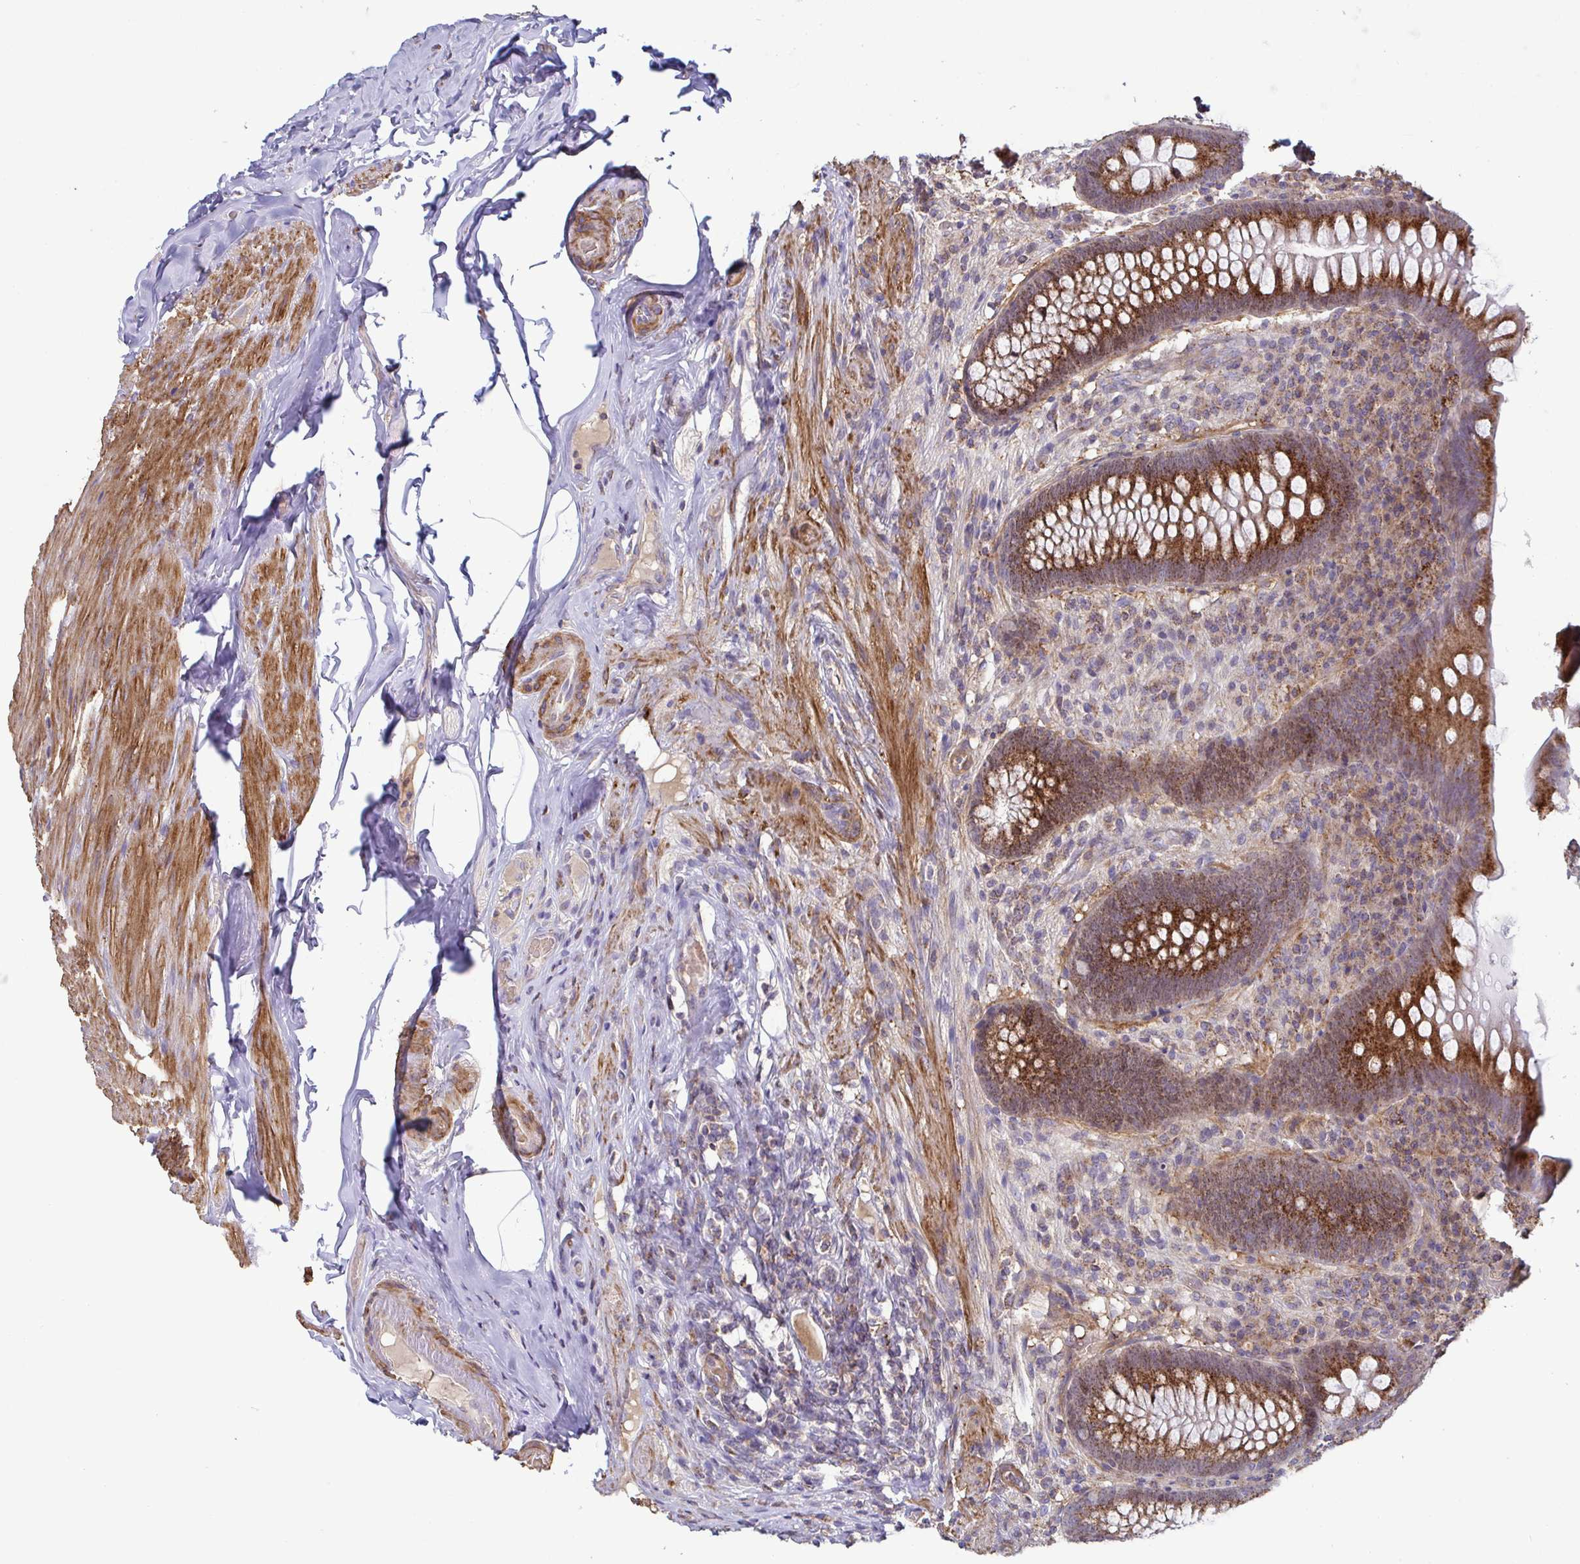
{"staining": {"intensity": "strong", "quantity": ">75%", "location": "cytoplasmic/membranous"}, "tissue": "appendix", "cell_type": "Glandular cells", "image_type": "normal", "snomed": [{"axis": "morphology", "description": "Normal tissue, NOS"}, {"axis": "topography", "description": "Appendix"}], "caption": "IHC of benign appendix shows high levels of strong cytoplasmic/membranous staining in about >75% of glandular cells.", "gene": "SPRY1", "patient": {"sex": "male", "age": 71}}